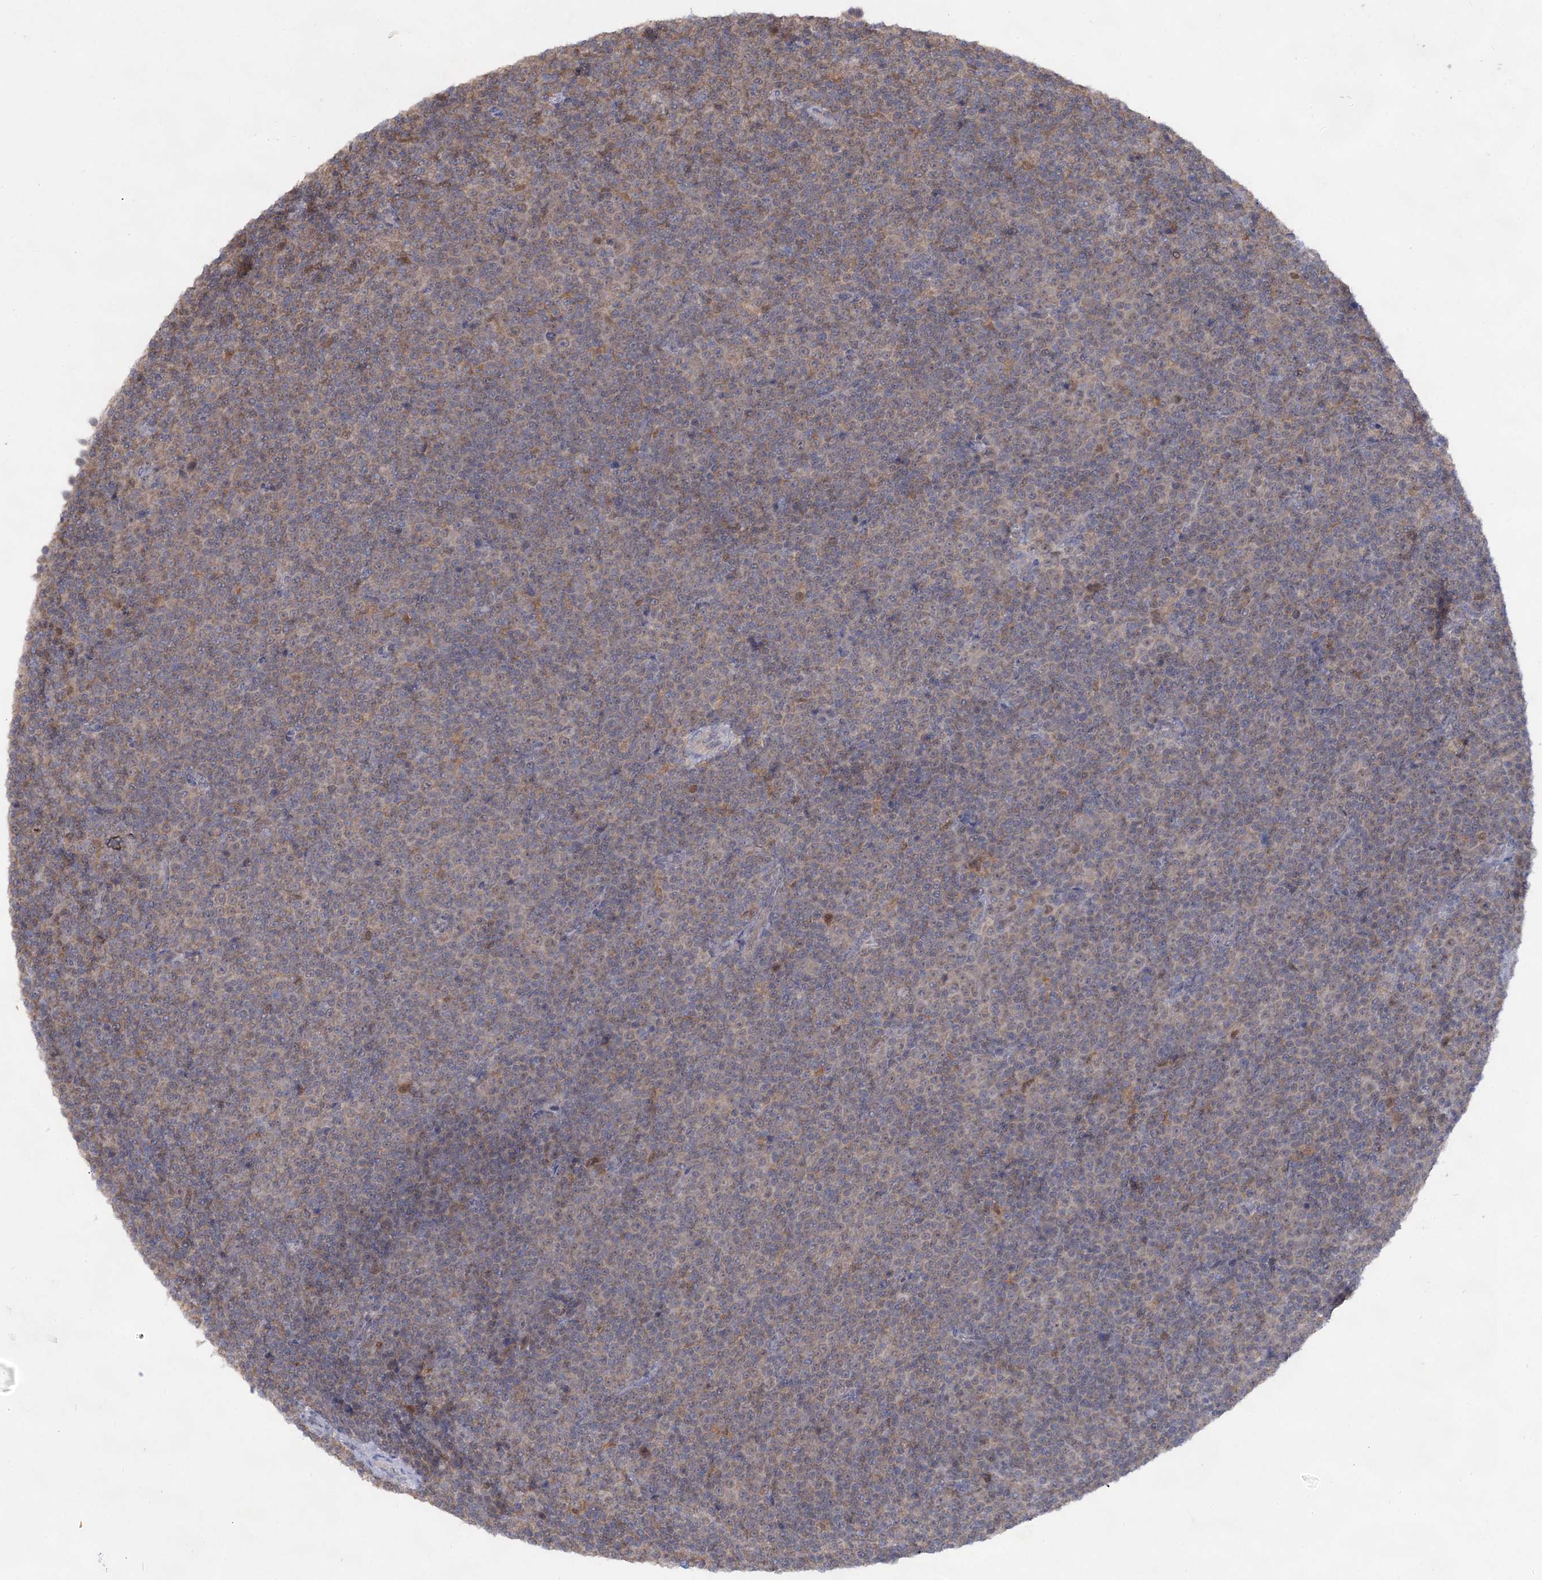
{"staining": {"intensity": "negative", "quantity": "none", "location": "none"}, "tissue": "lymphoma", "cell_type": "Tumor cells", "image_type": "cancer", "snomed": [{"axis": "morphology", "description": "Malignant lymphoma, non-Hodgkin's type, Low grade"}, {"axis": "topography", "description": "Lymph node"}], "caption": "DAB (3,3'-diaminobenzidine) immunohistochemical staining of human lymphoma shows no significant expression in tumor cells.", "gene": "ACTR6", "patient": {"sex": "female", "age": 67}}